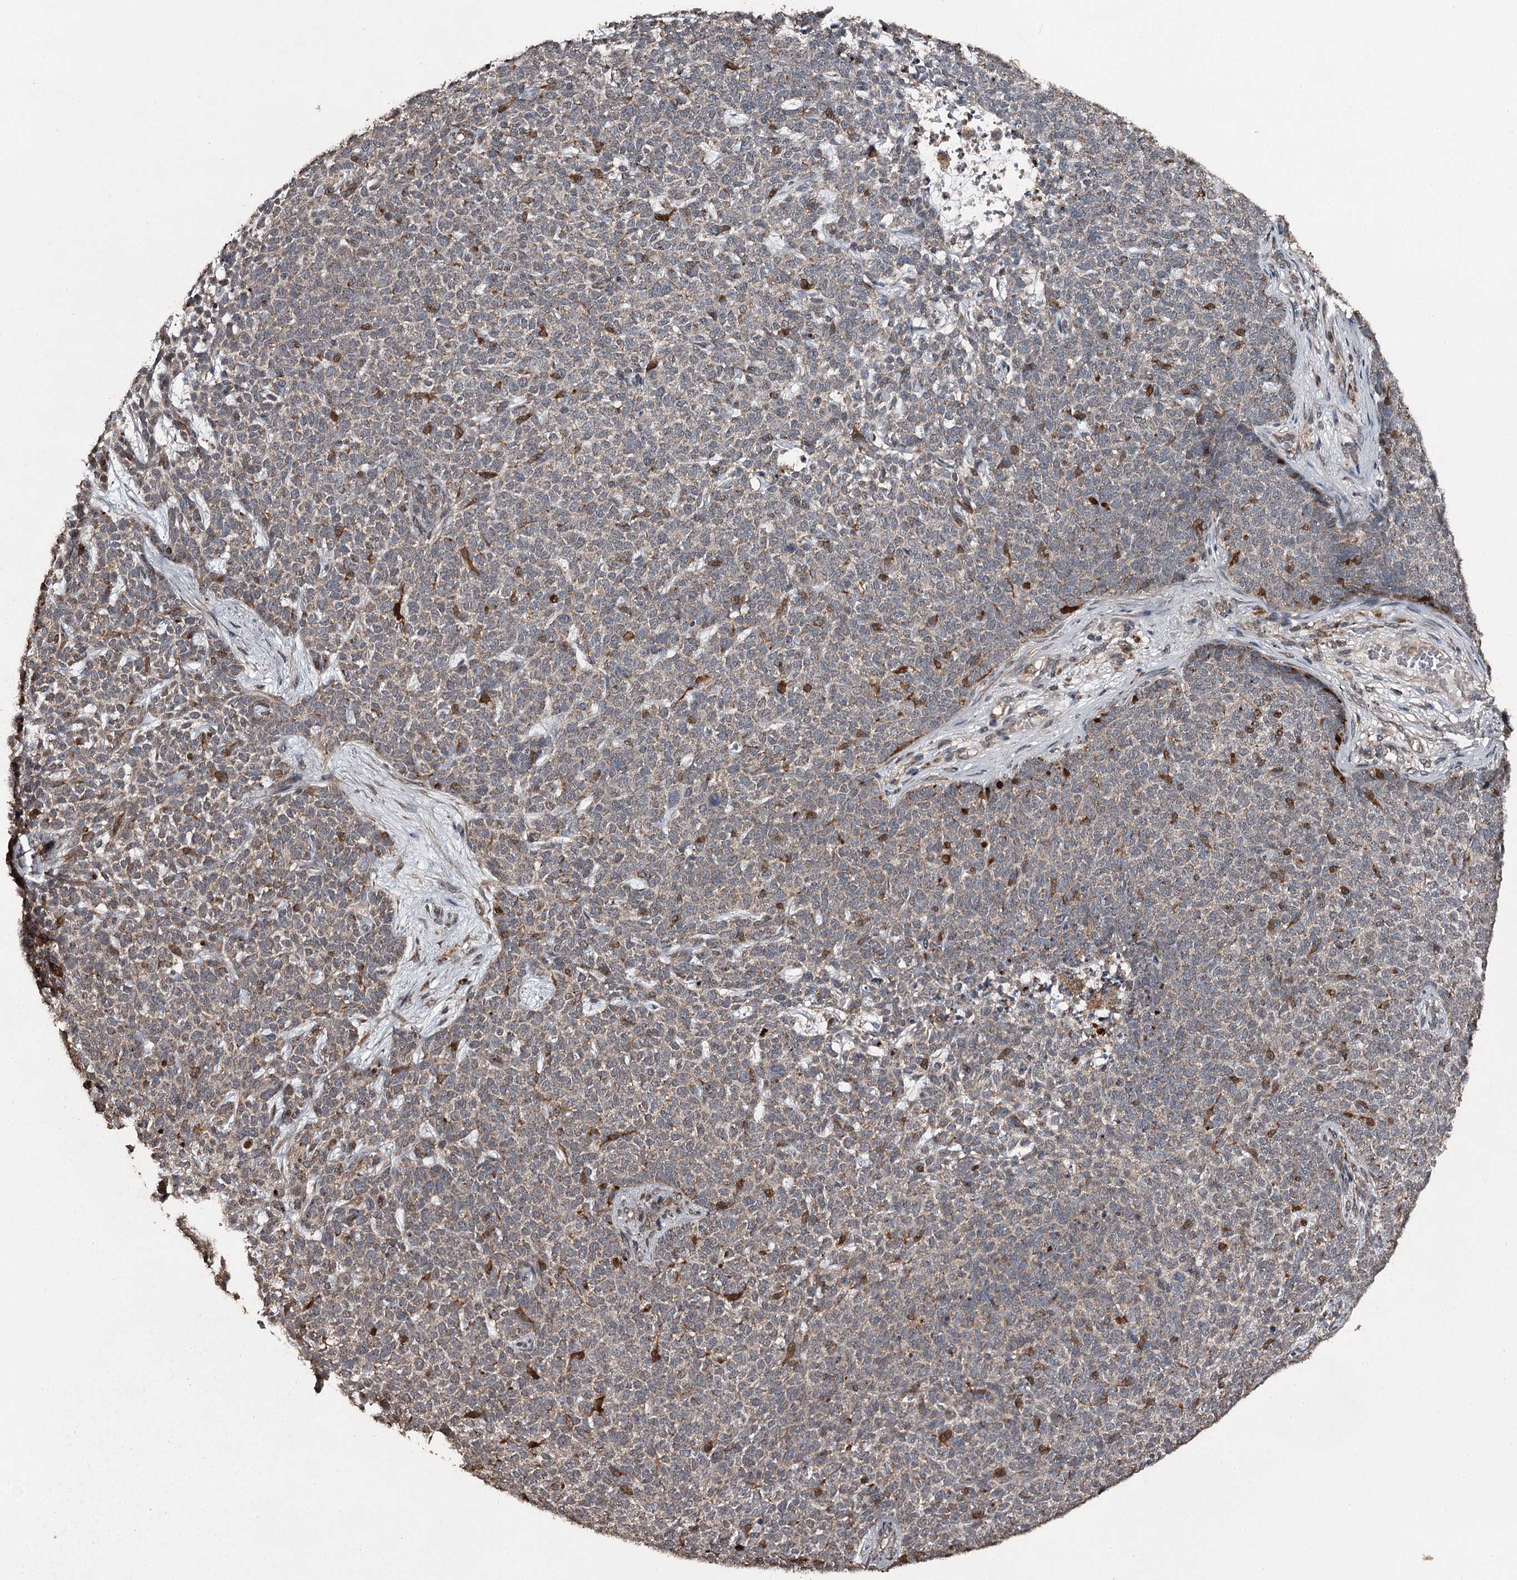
{"staining": {"intensity": "moderate", "quantity": ">75%", "location": "cytoplasmic/membranous"}, "tissue": "skin cancer", "cell_type": "Tumor cells", "image_type": "cancer", "snomed": [{"axis": "morphology", "description": "Basal cell carcinoma"}, {"axis": "topography", "description": "Skin"}], "caption": "Brown immunohistochemical staining in human basal cell carcinoma (skin) demonstrates moderate cytoplasmic/membranous positivity in about >75% of tumor cells.", "gene": "WIPI1", "patient": {"sex": "female", "age": 84}}